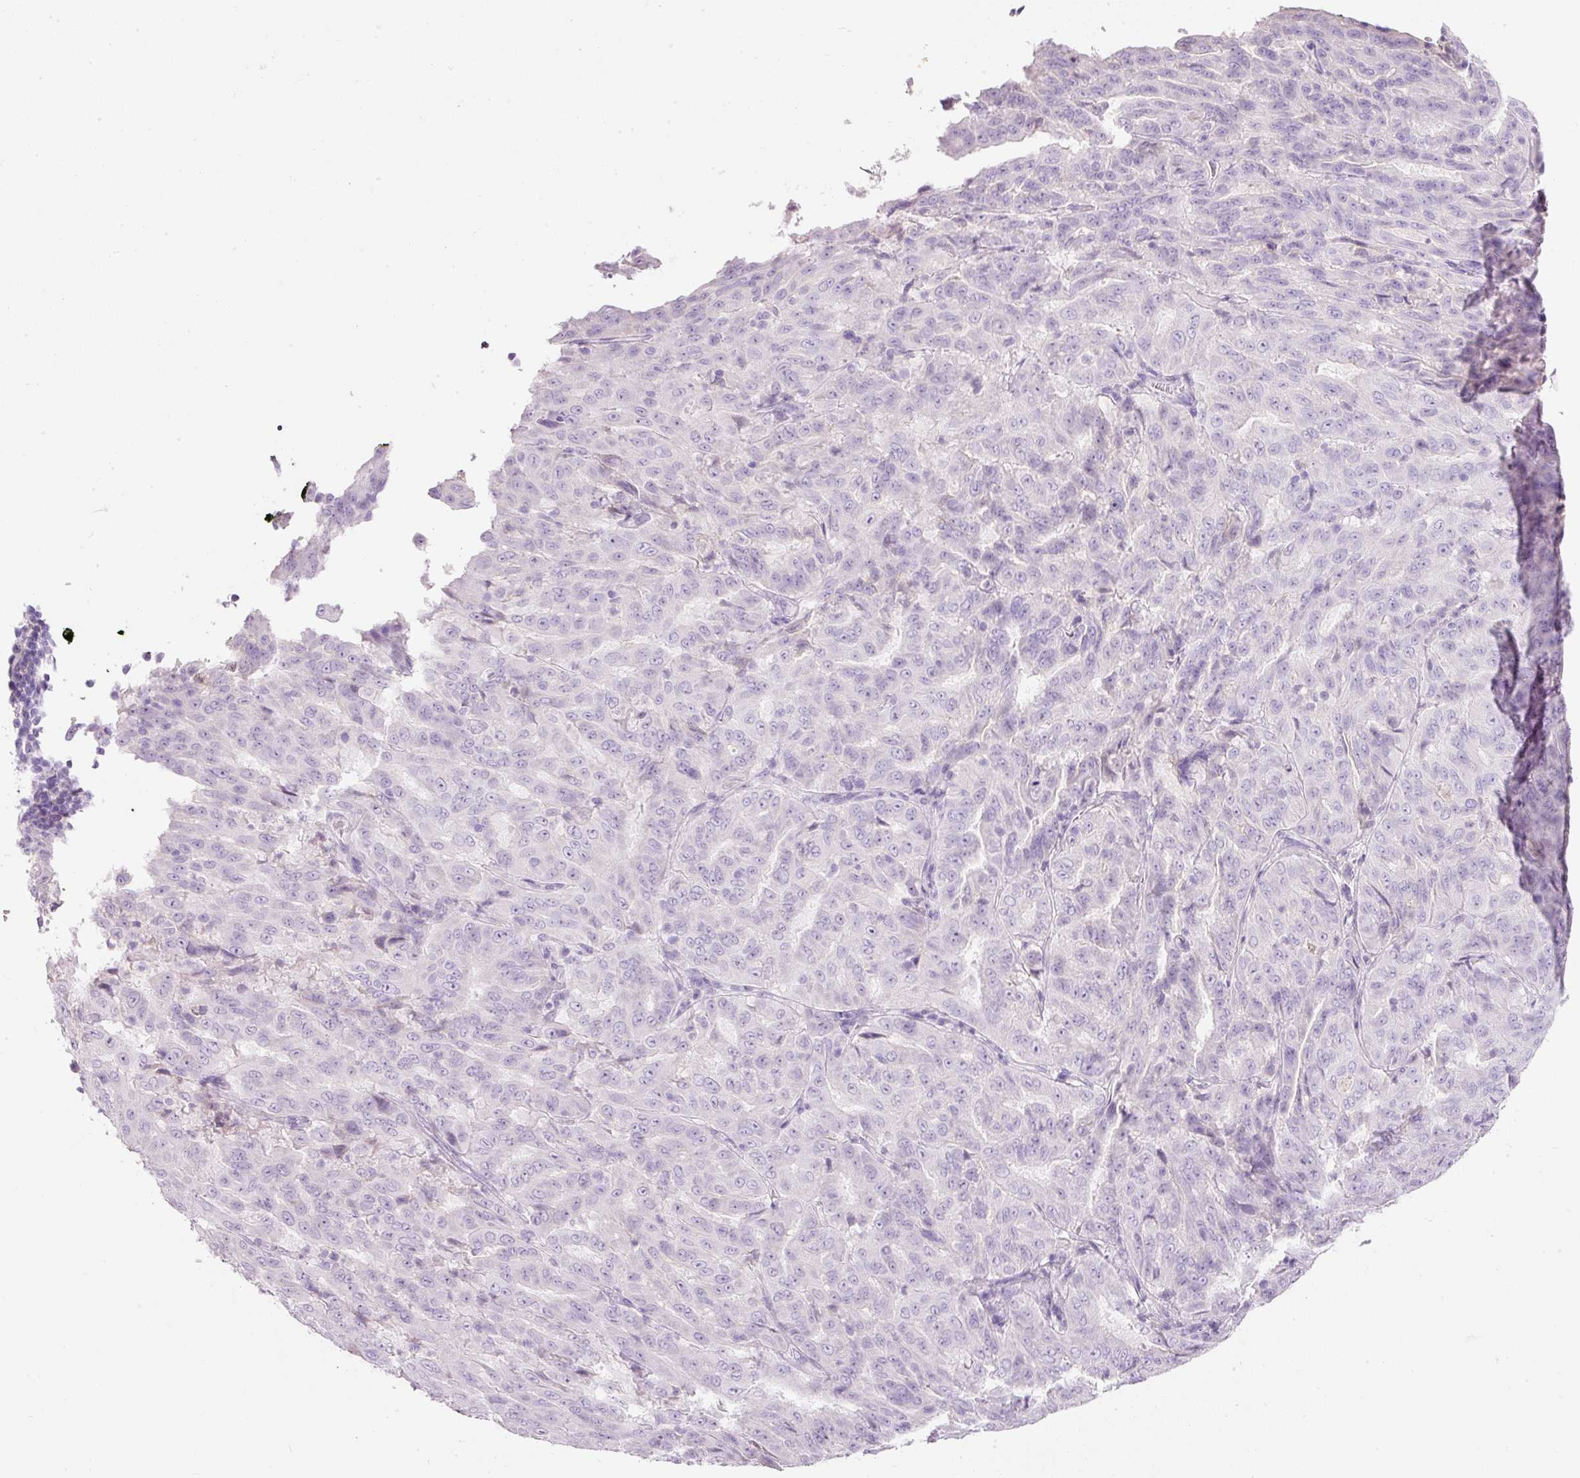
{"staining": {"intensity": "negative", "quantity": "none", "location": "none"}, "tissue": "pancreatic cancer", "cell_type": "Tumor cells", "image_type": "cancer", "snomed": [{"axis": "morphology", "description": "Adenocarcinoma, NOS"}, {"axis": "topography", "description": "Pancreas"}], "caption": "High power microscopy photomicrograph of an immunohistochemistry (IHC) micrograph of pancreatic adenocarcinoma, revealing no significant expression in tumor cells.", "gene": "DNM1", "patient": {"sex": "male", "age": 63}}